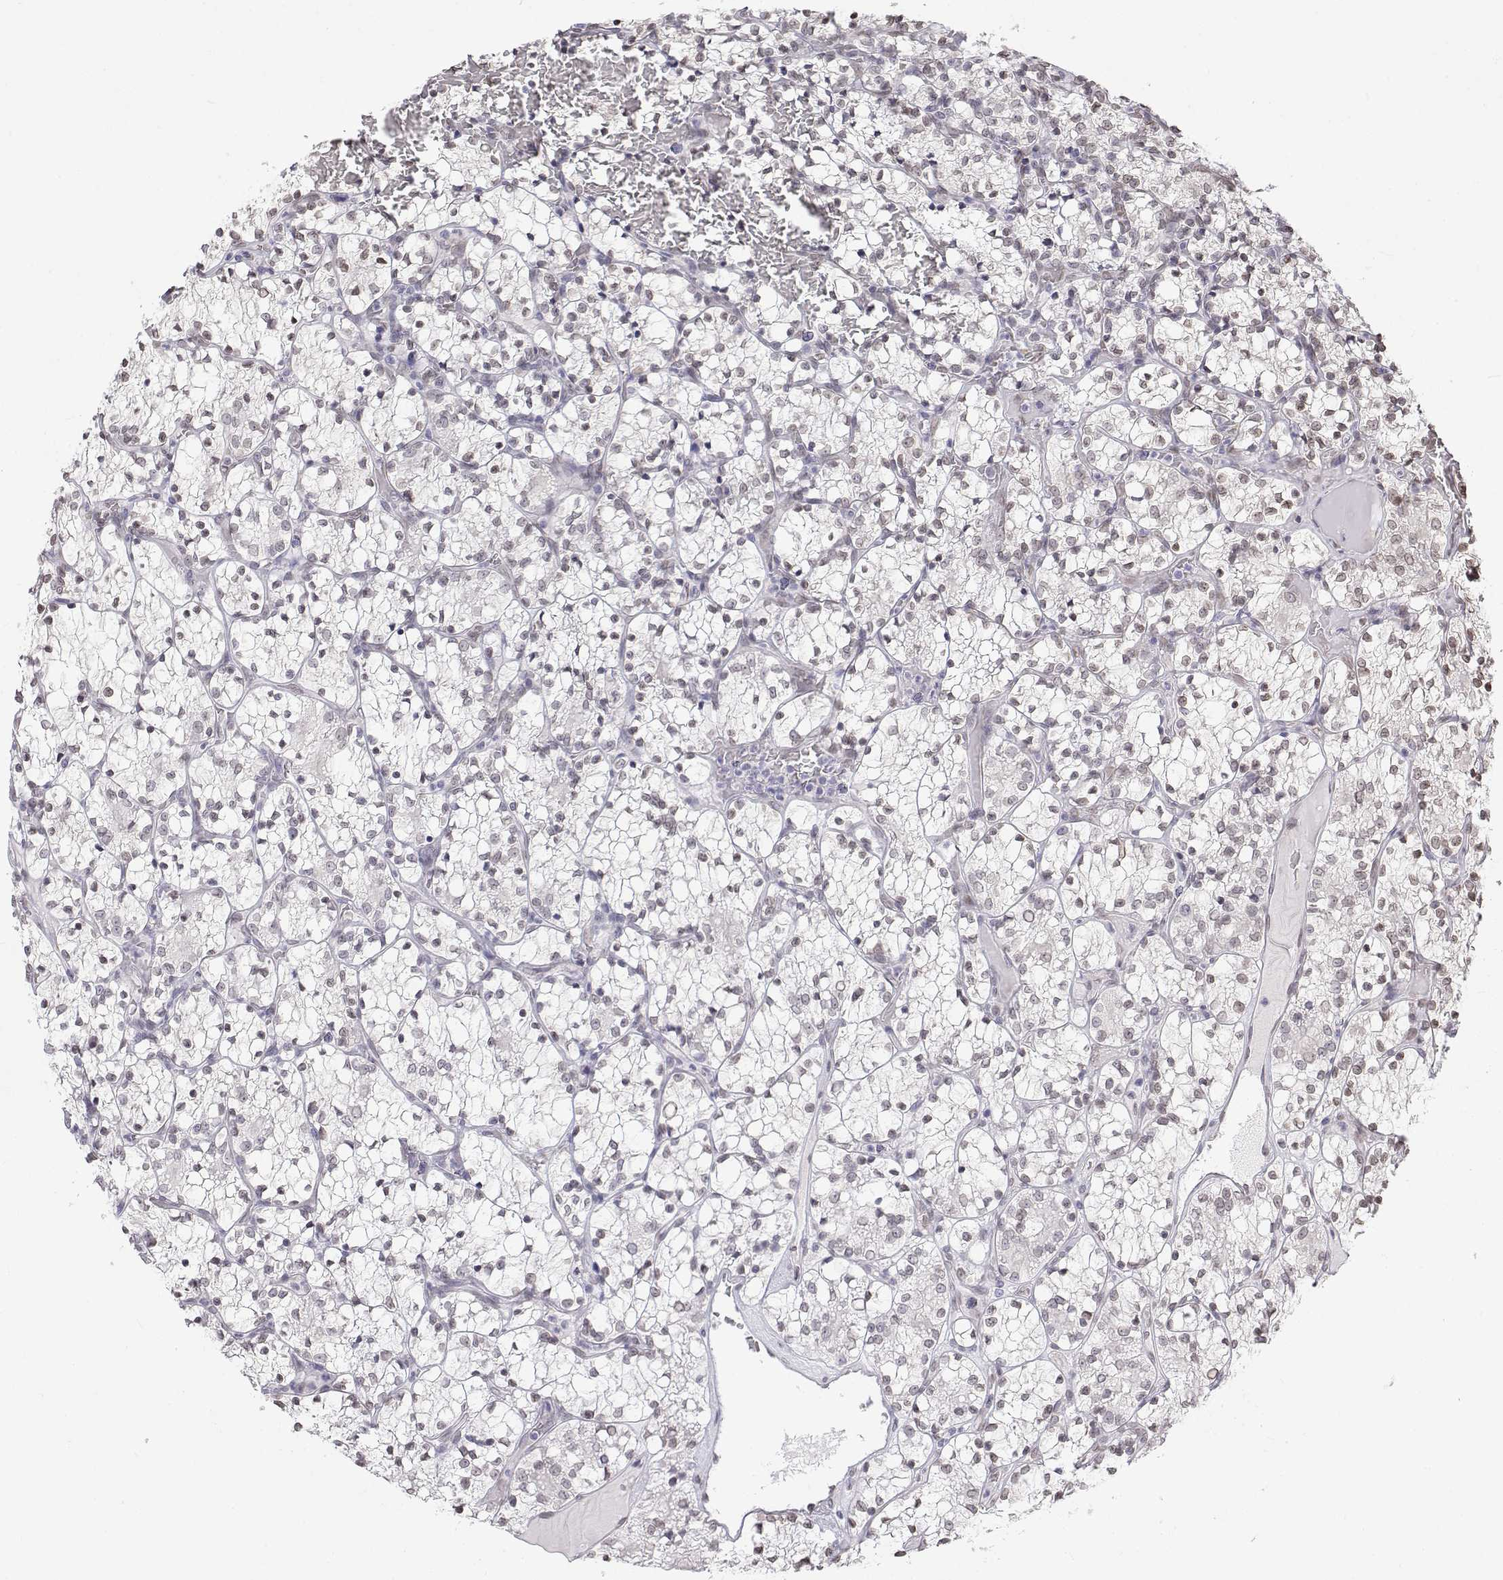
{"staining": {"intensity": "negative", "quantity": "none", "location": "none"}, "tissue": "renal cancer", "cell_type": "Tumor cells", "image_type": "cancer", "snomed": [{"axis": "morphology", "description": "Adenocarcinoma, NOS"}, {"axis": "topography", "description": "Kidney"}], "caption": "The photomicrograph shows no significant positivity in tumor cells of adenocarcinoma (renal).", "gene": "ZNF532", "patient": {"sex": "female", "age": 69}}